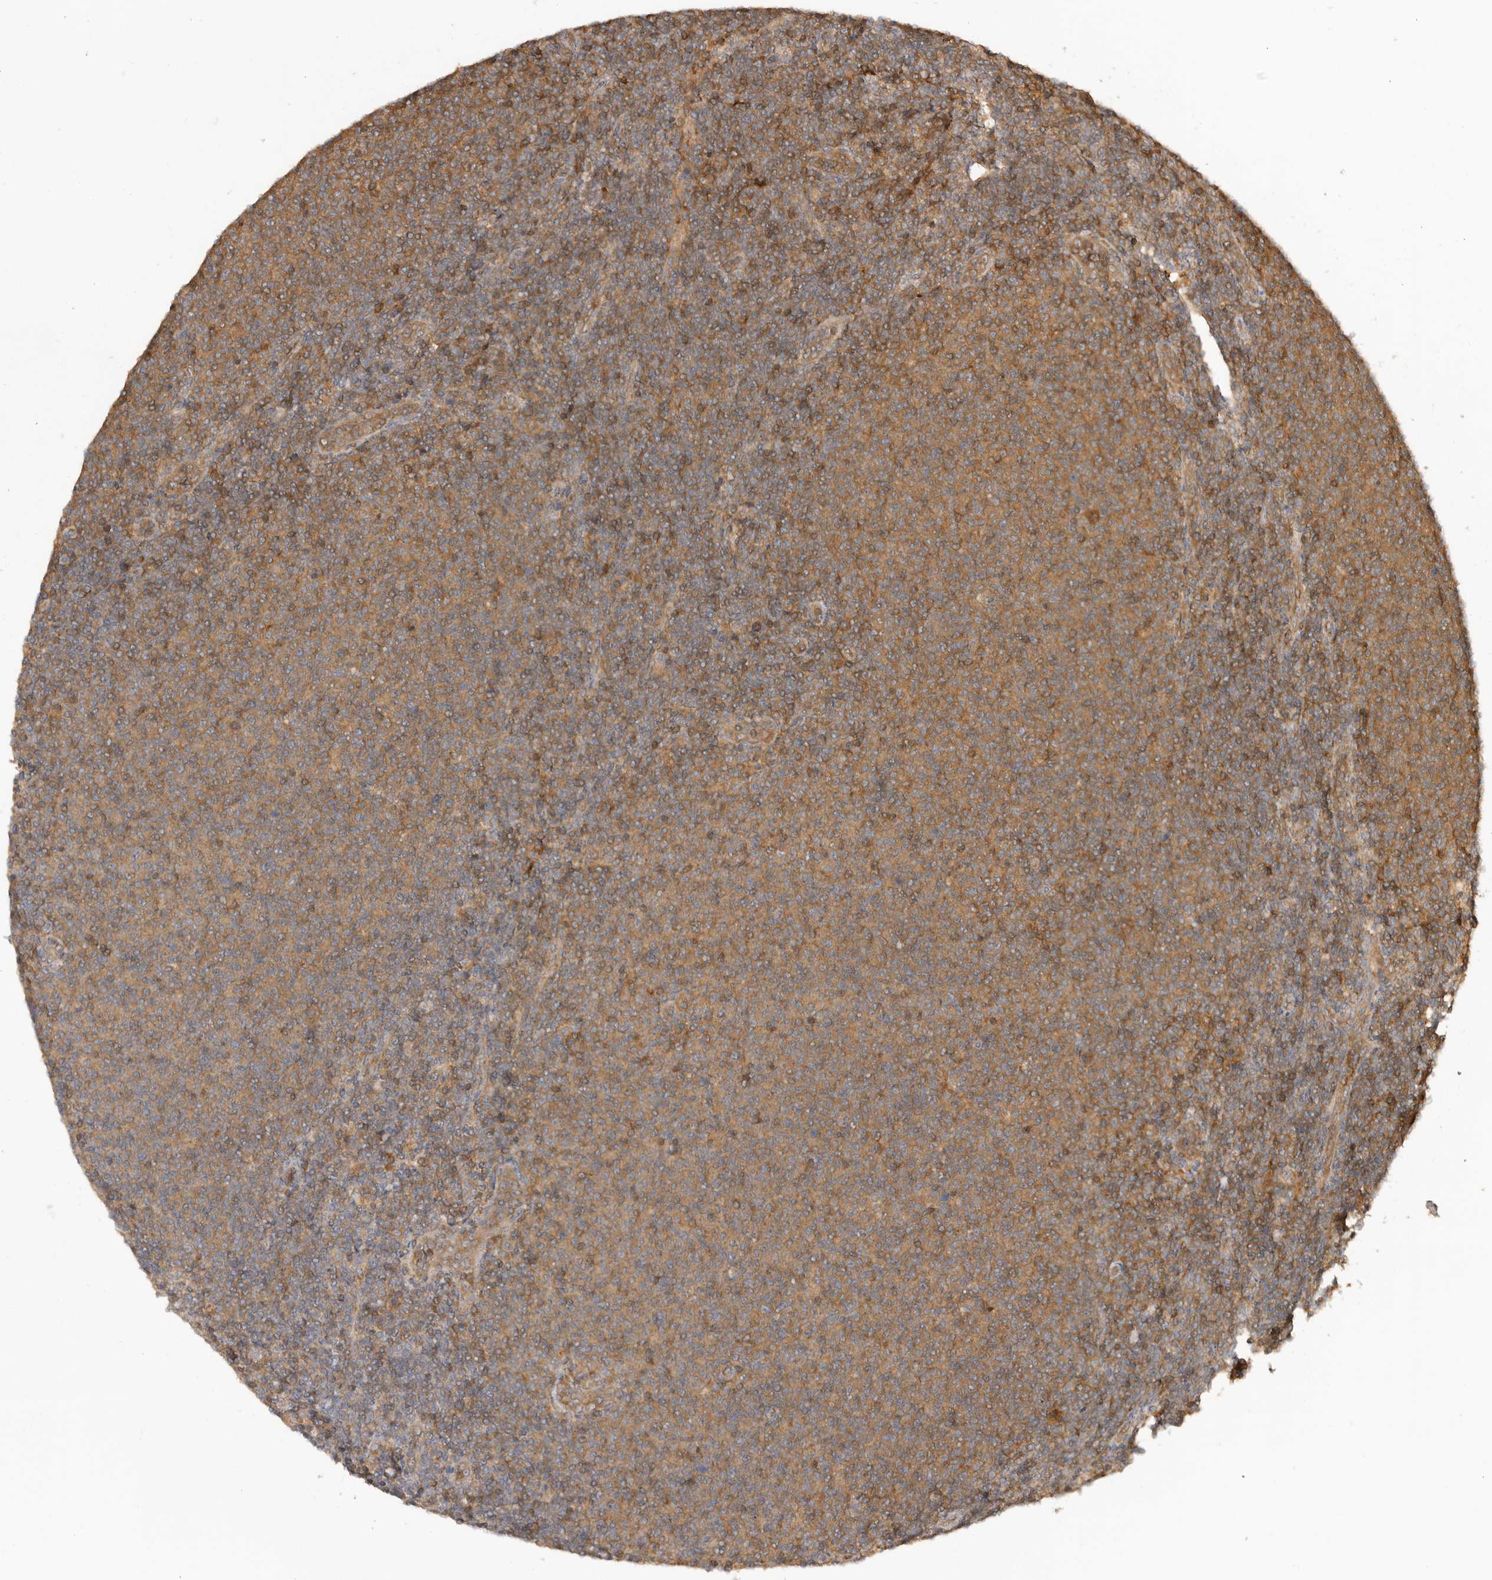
{"staining": {"intensity": "moderate", "quantity": "25%-75%", "location": "cytoplasmic/membranous"}, "tissue": "lymphoma", "cell_type": "Tumor cells", "image_type": "cancer", "snomed": [{"axis": "morphology", "description": "Malignant lymphoma, non-Hodgkin's type, Low grade"}, {"axis": "topography", "description": "Lymph node"}], "caption": "Protein staining shows moderate cytoplasmic/membranous expression in approximately 25%-75% of tumor cells in low-grade malignant lymphoma, non-Hodgkin's type.", "gene": "CLDN12", "patient": {"sex": "male", "age": 66}}